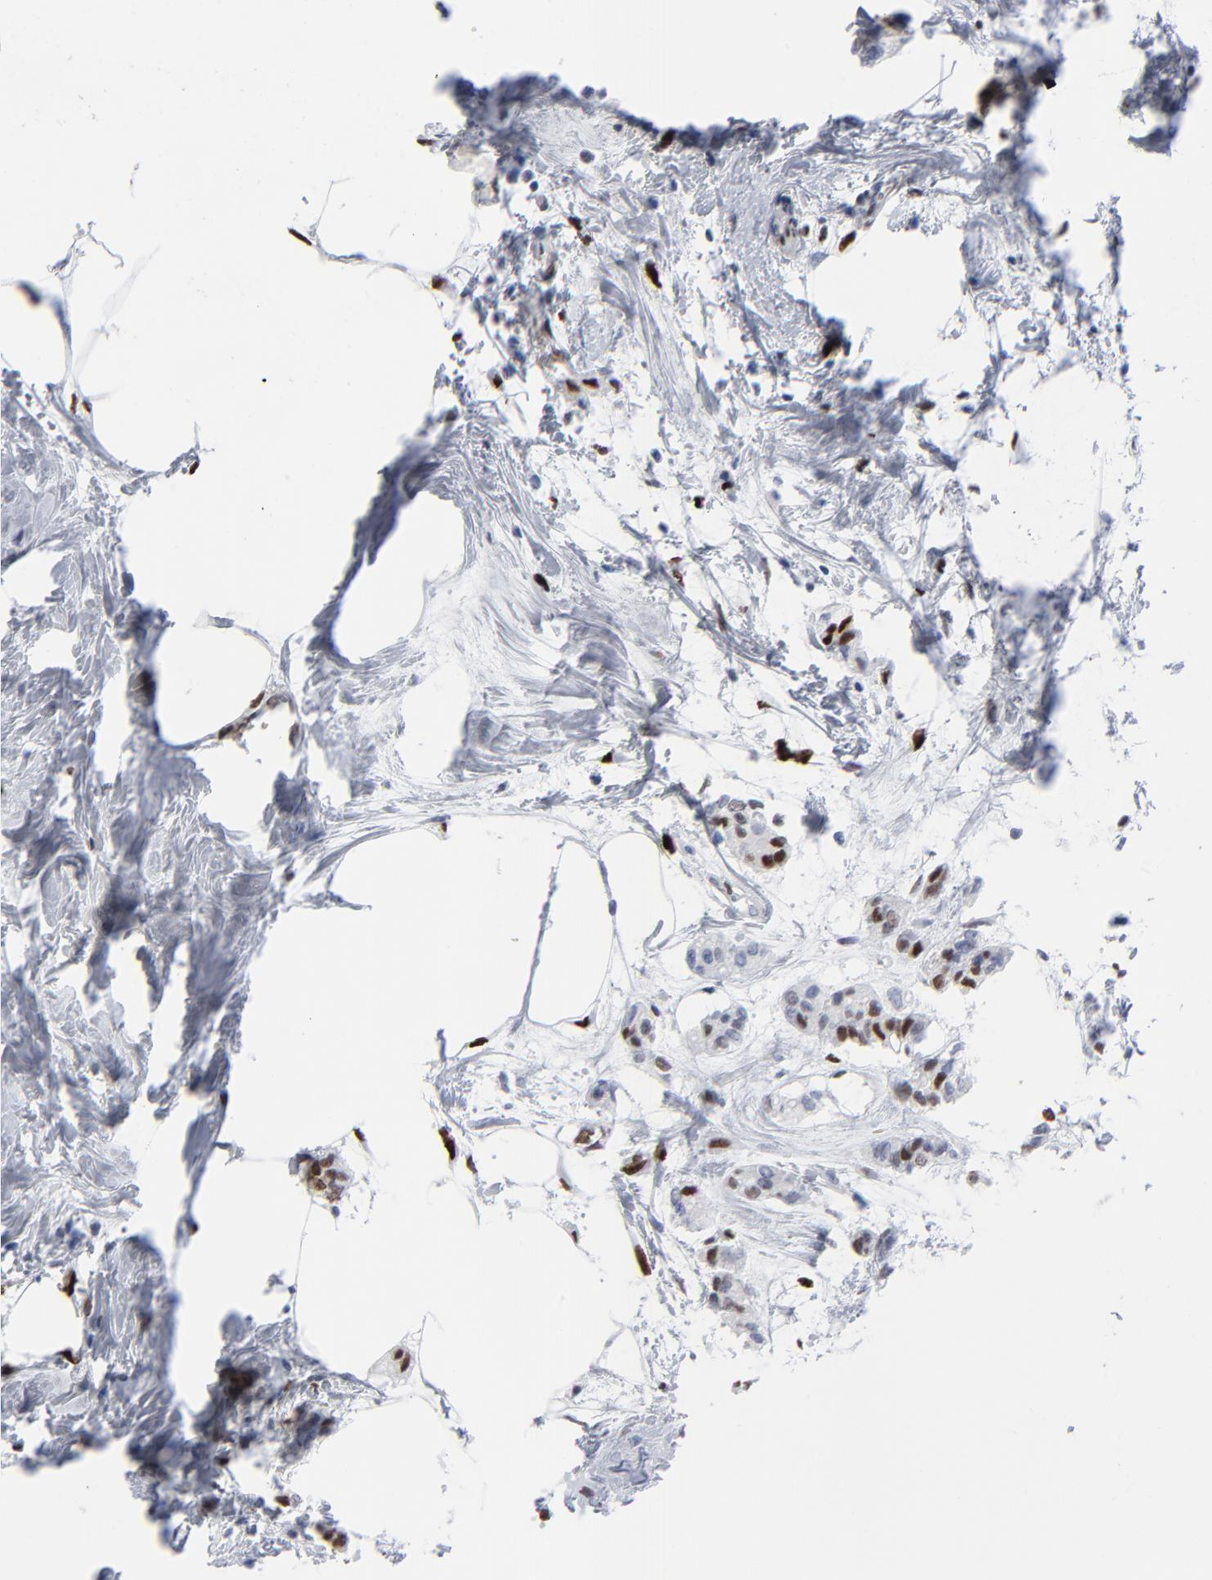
{"staining": {"intensity": "moderate", "quantity": "<25%", "location": "nuclear"}, "tissue": "breast cancer", "cell_type": "Tumor cells", "image_type": "cancer", "snomed": [{"axis": "morphology", "description": "Duct carcinoma"}, {"axis": "topography", "description": "Breast"}], "caption": "Infiltrating ductal carcinoma (breast) was stained to show a protein in brown. There is low levels of moderate nuclear staining in about <25% of tumor cells. (Brightfield microscopy of DAB IHC at high magnification).", "gene": "JUN", "patient": {"sex": "female", "age": 84}}